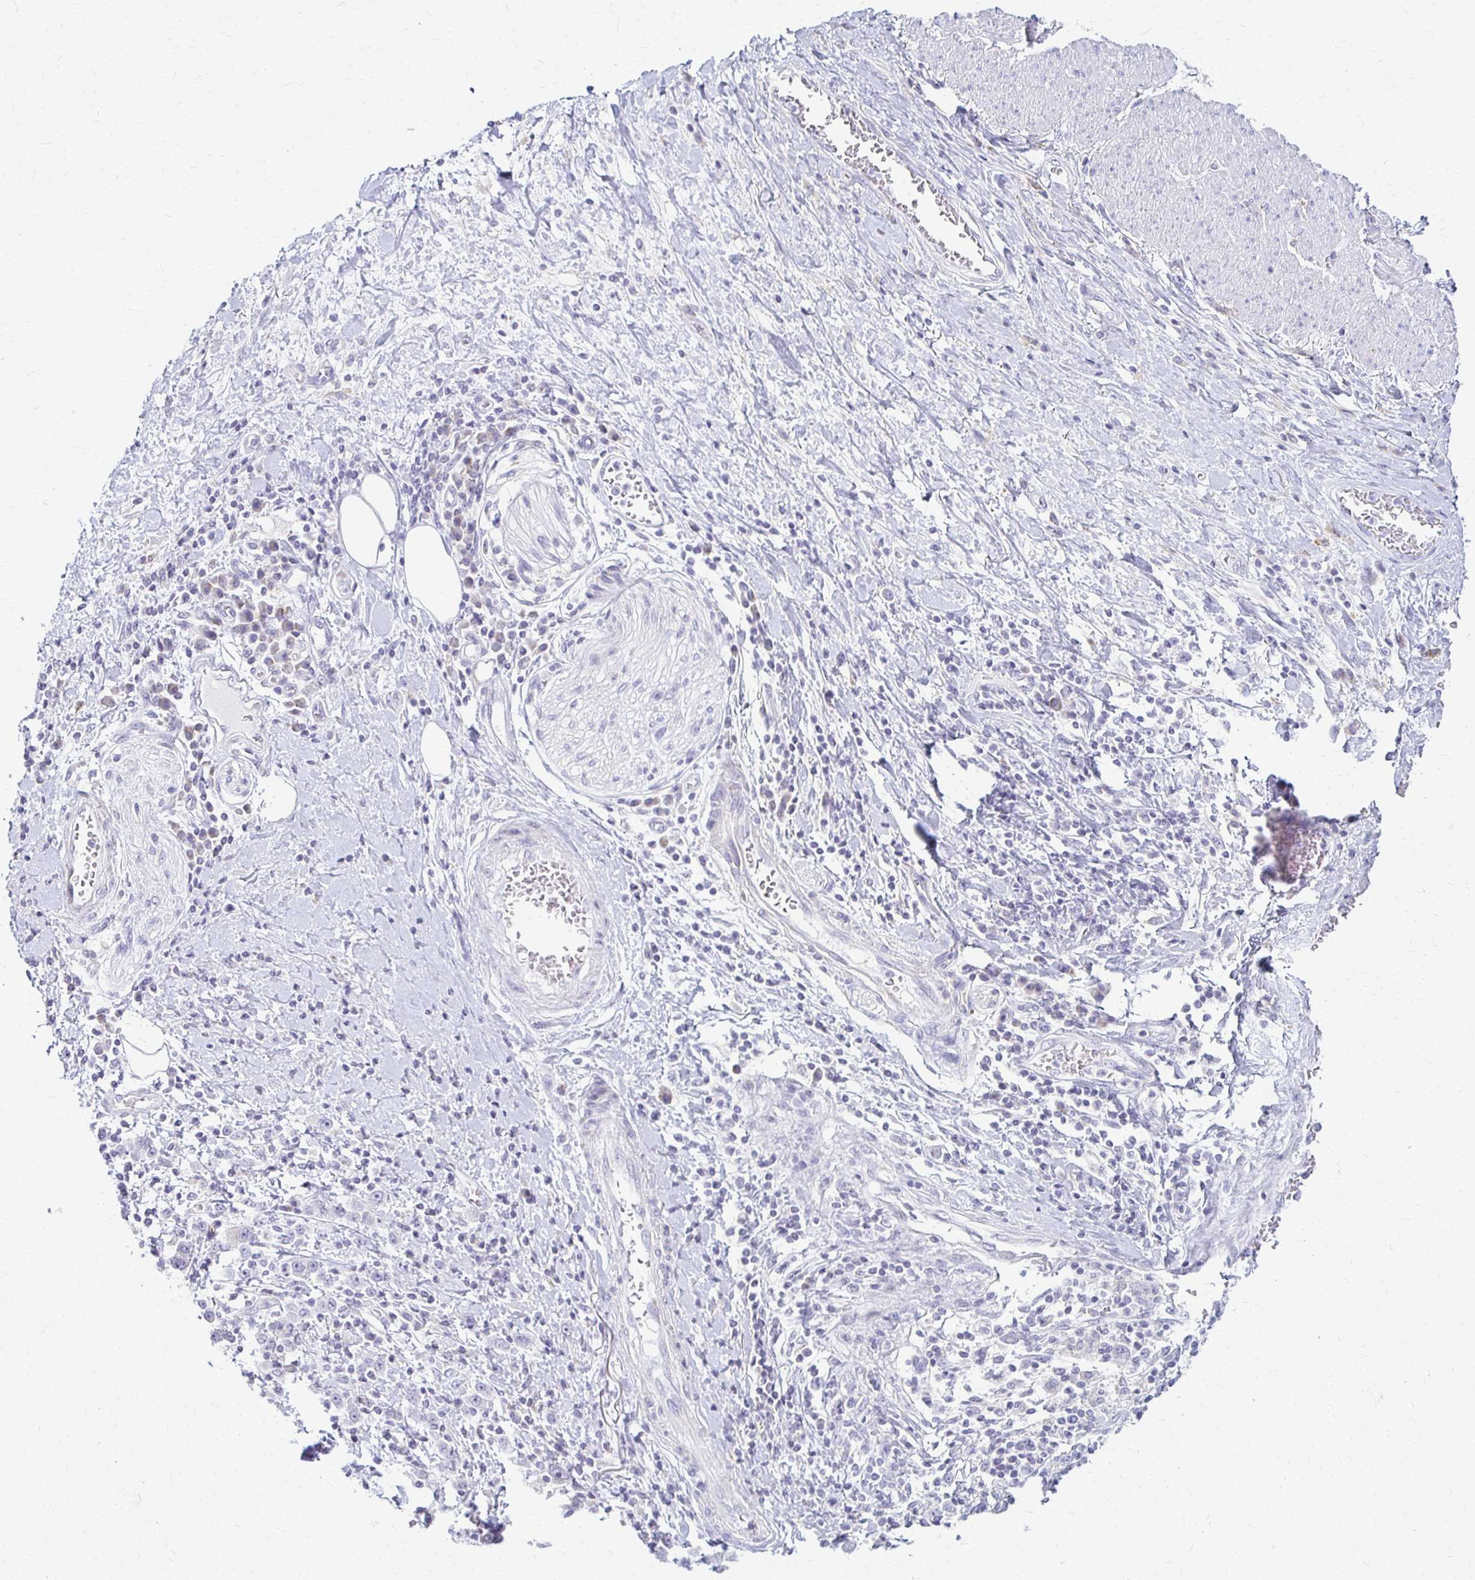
{"staining": {"intensity": "negative", "quantity": "none", "location": "none"}, "tissue": "stomach cancer", "cell_type": "Tumor cells", "image_type": "cancer", "snomed": [{"axis": "morphology", "description": "Normal tissue, NOS"}, {"axis": "morphology", "description": "Adenocarcinoma, NOS"}, {"axis": "topography", "description": "Stomach, upper"}, {"axis": "topography", "description": "Stomach"}], "caption": "IHC photomicrograph of neoplastic tissue: human stomach adenocarcinoma stained with DAB displays no significant protein staining in tumor cells. The staining was performed using DAB to visualize the protein expression in brown, while the nuclei were stained in blue with hematoxylin (Magnification: 20x).", "gene": "FCGR2B", "patient": {"sex": "male", "age": 59}}